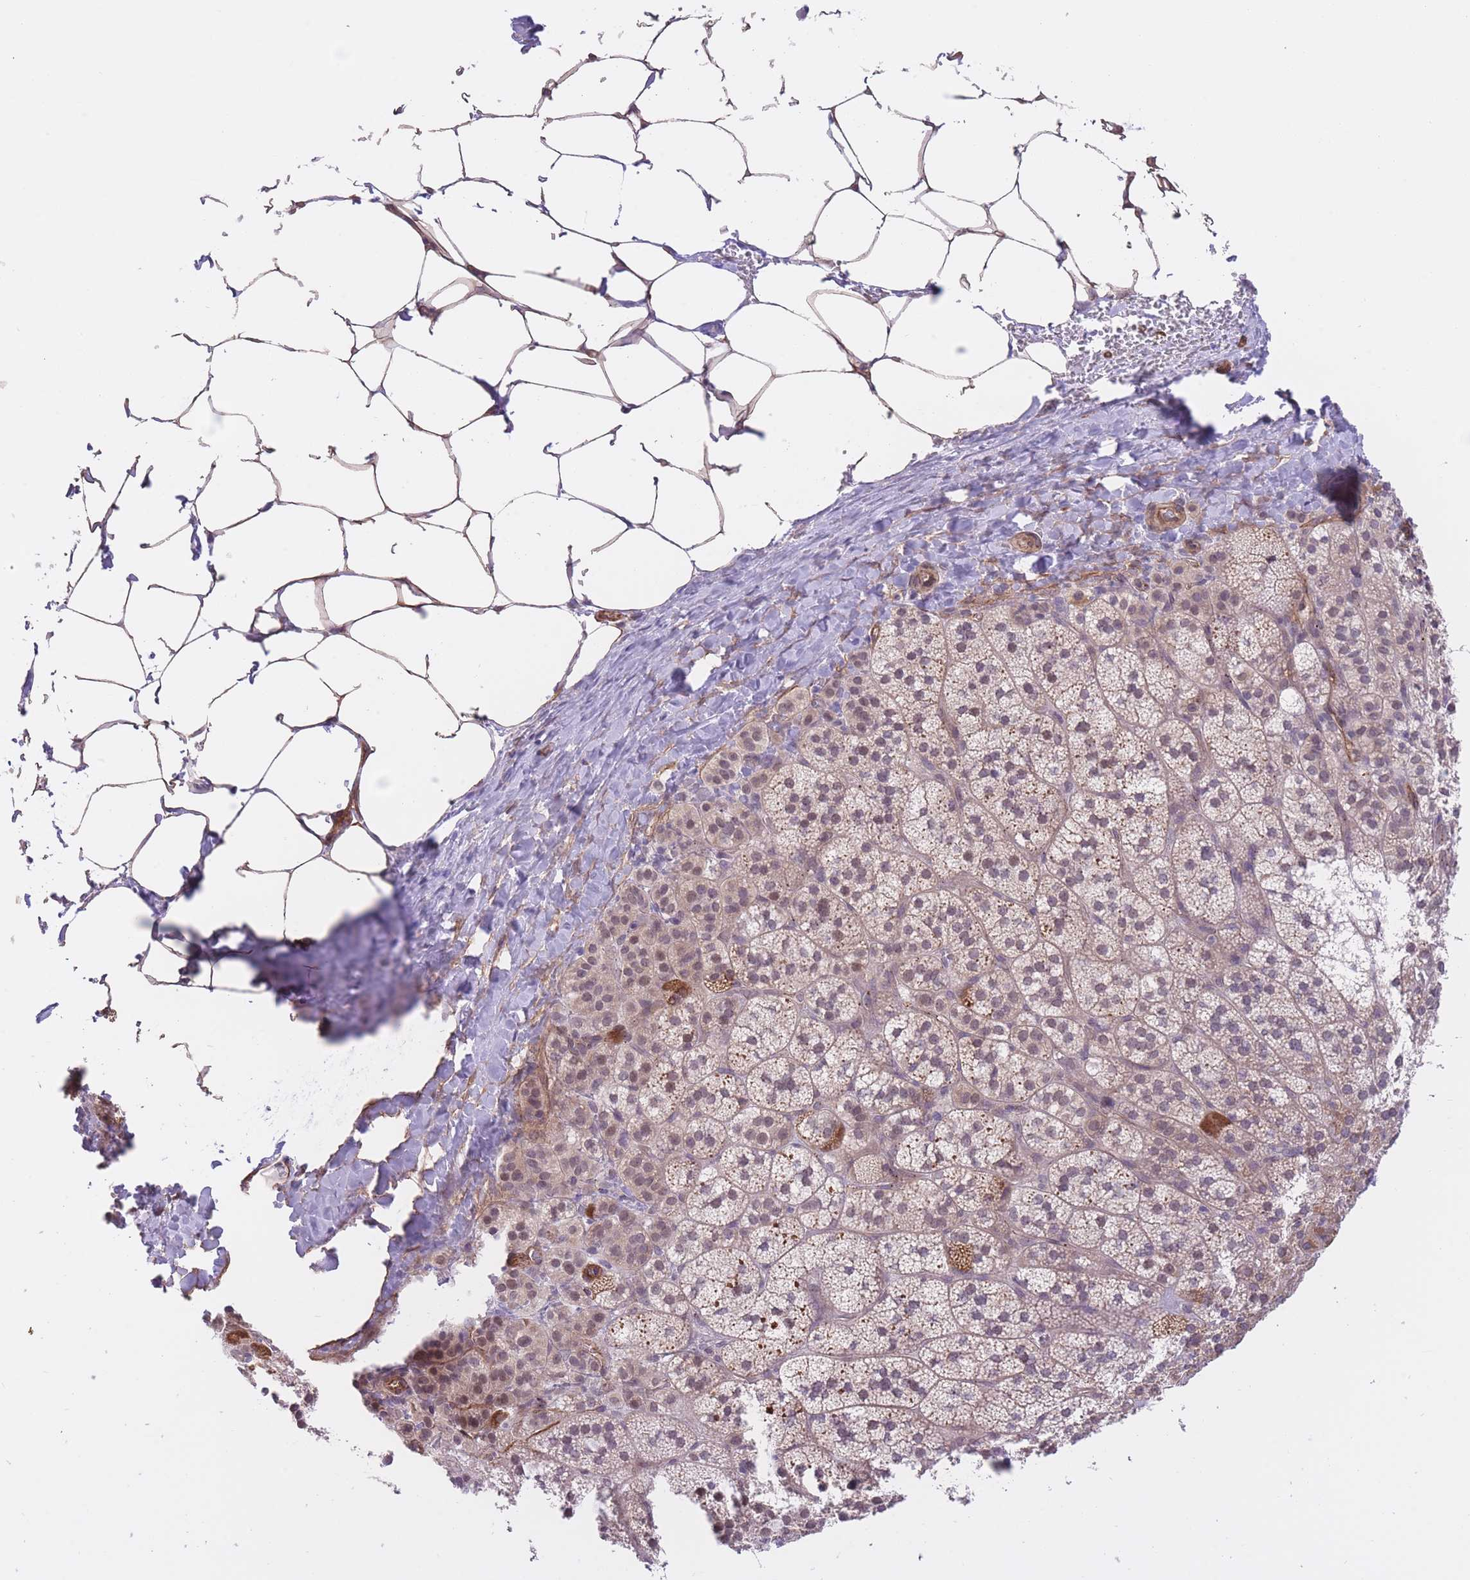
{"staining": {"intensity": "moderate", "quantity": ">75%", "location": "cytoplasmic/membranous"}, "tissue": "adrenal gland", "cell_type": "Glandular cells", "image_type": "normal", "snomed": [{"axis": "morphology", "description": "Normal tissue, NOS"}, {"axis": "topography", "description": "Adrenal gland"}], "caption": "Approximately >75% of glandular cells in normal adrenal gland show moderate cytoplasmic/membranous protein expression as visualized by brown immunohistochemical staining.", "gene": "QTRT1", "patient": {"sex": "female", "age": 58}}